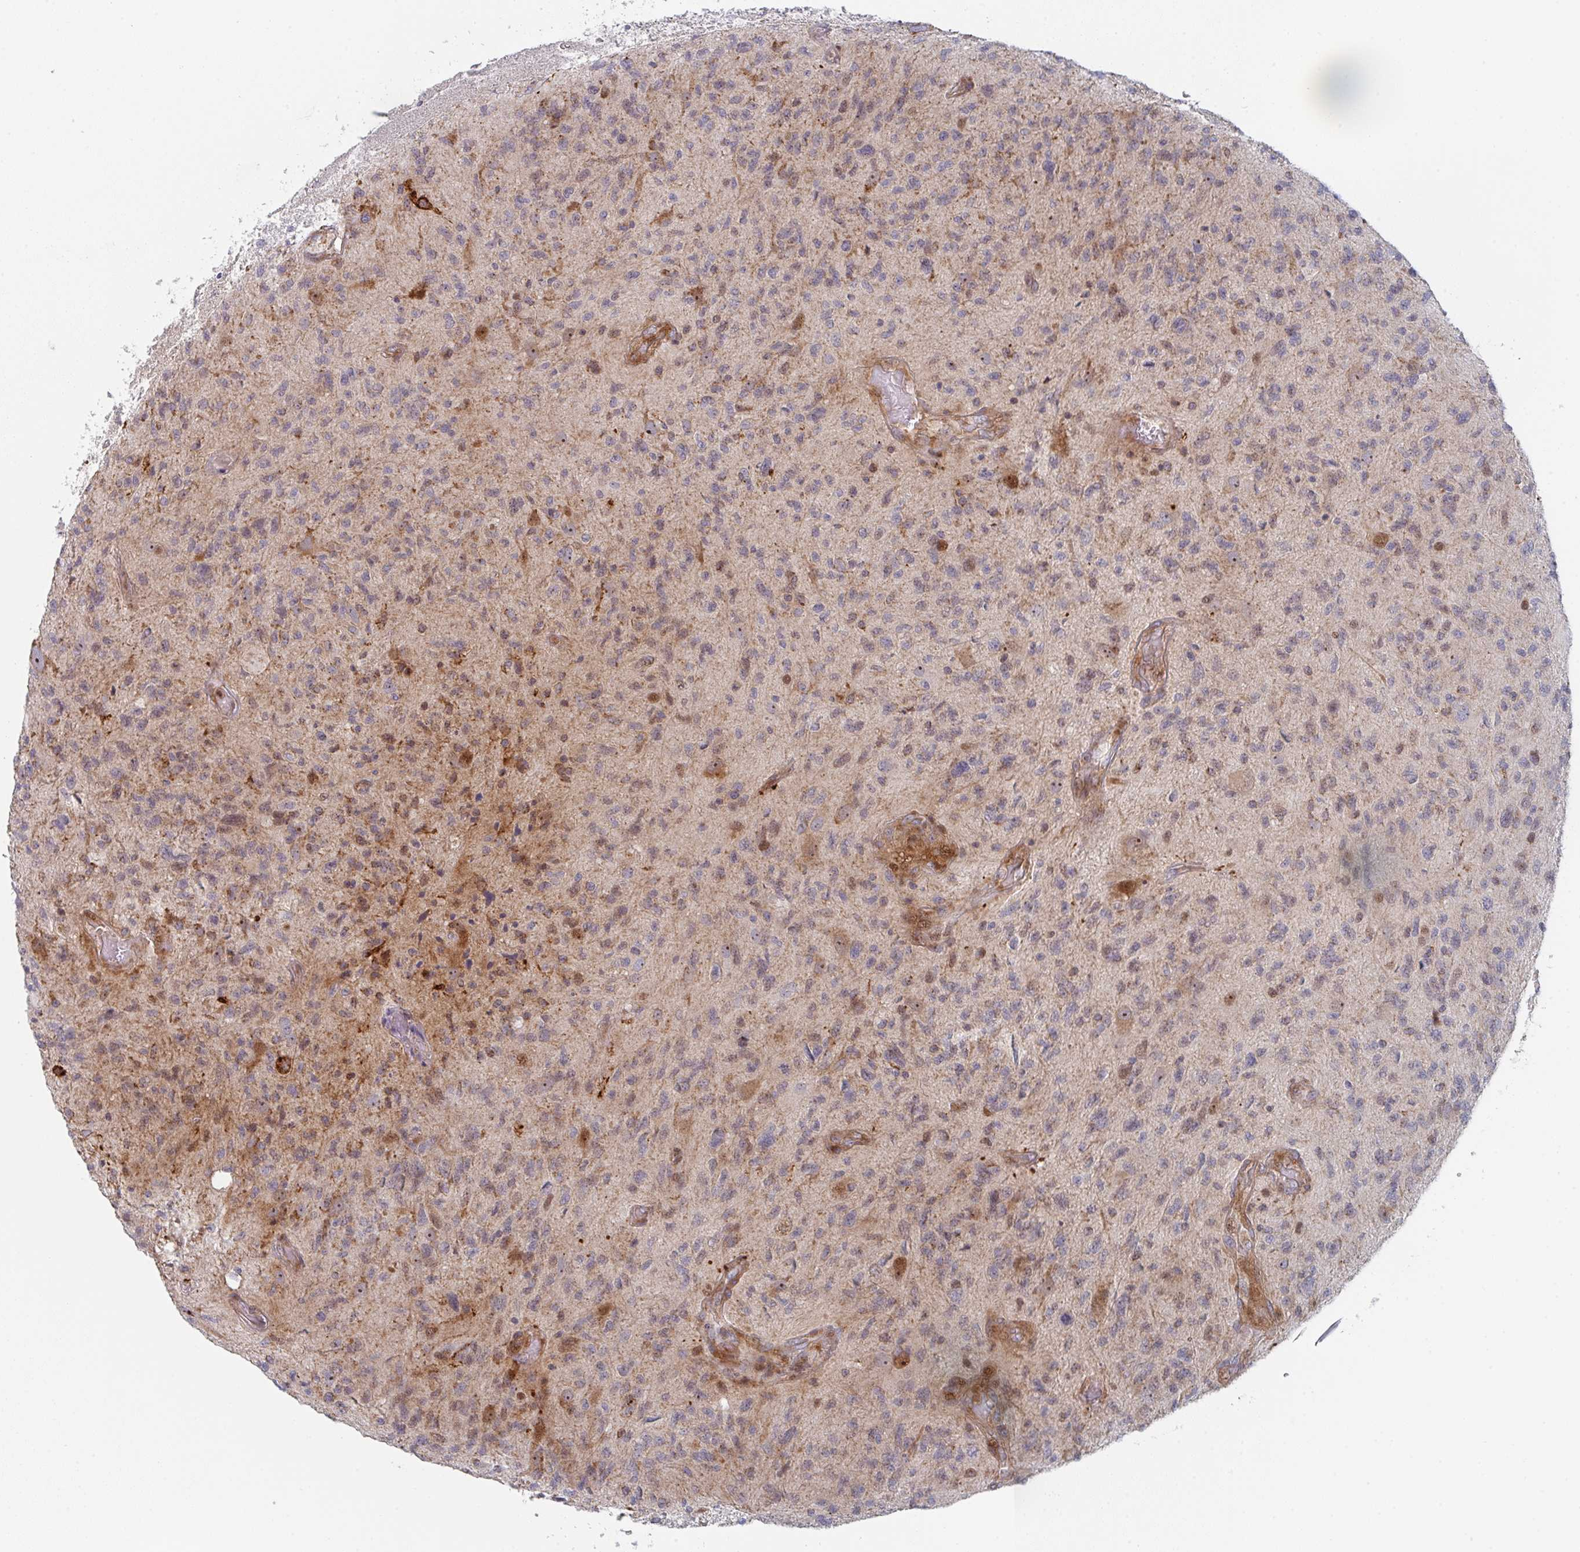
{"staining": {"intensity": "moderate", "quantity": "<25%", "location": "cytoplasmic/membranous,nuclear"}, "tissue": "glioma", "cell_type": "Tumor cells", "image_type": "cancer", "snomed": [{"axis": "morphology", "description": "Glioma, malignant, High grade"}, {"axis": "topography", "description": "Brain"}], "caption": "The histopathology image shows immunohistochemical staining of malignant glioma (high-grade). There is moderate cytoplasmic/membranous and nuclear expression is seen in approximately <25% of tumor cells.", "gene": "ZNF644", "patient": {"sex": "male", "age": 67}}